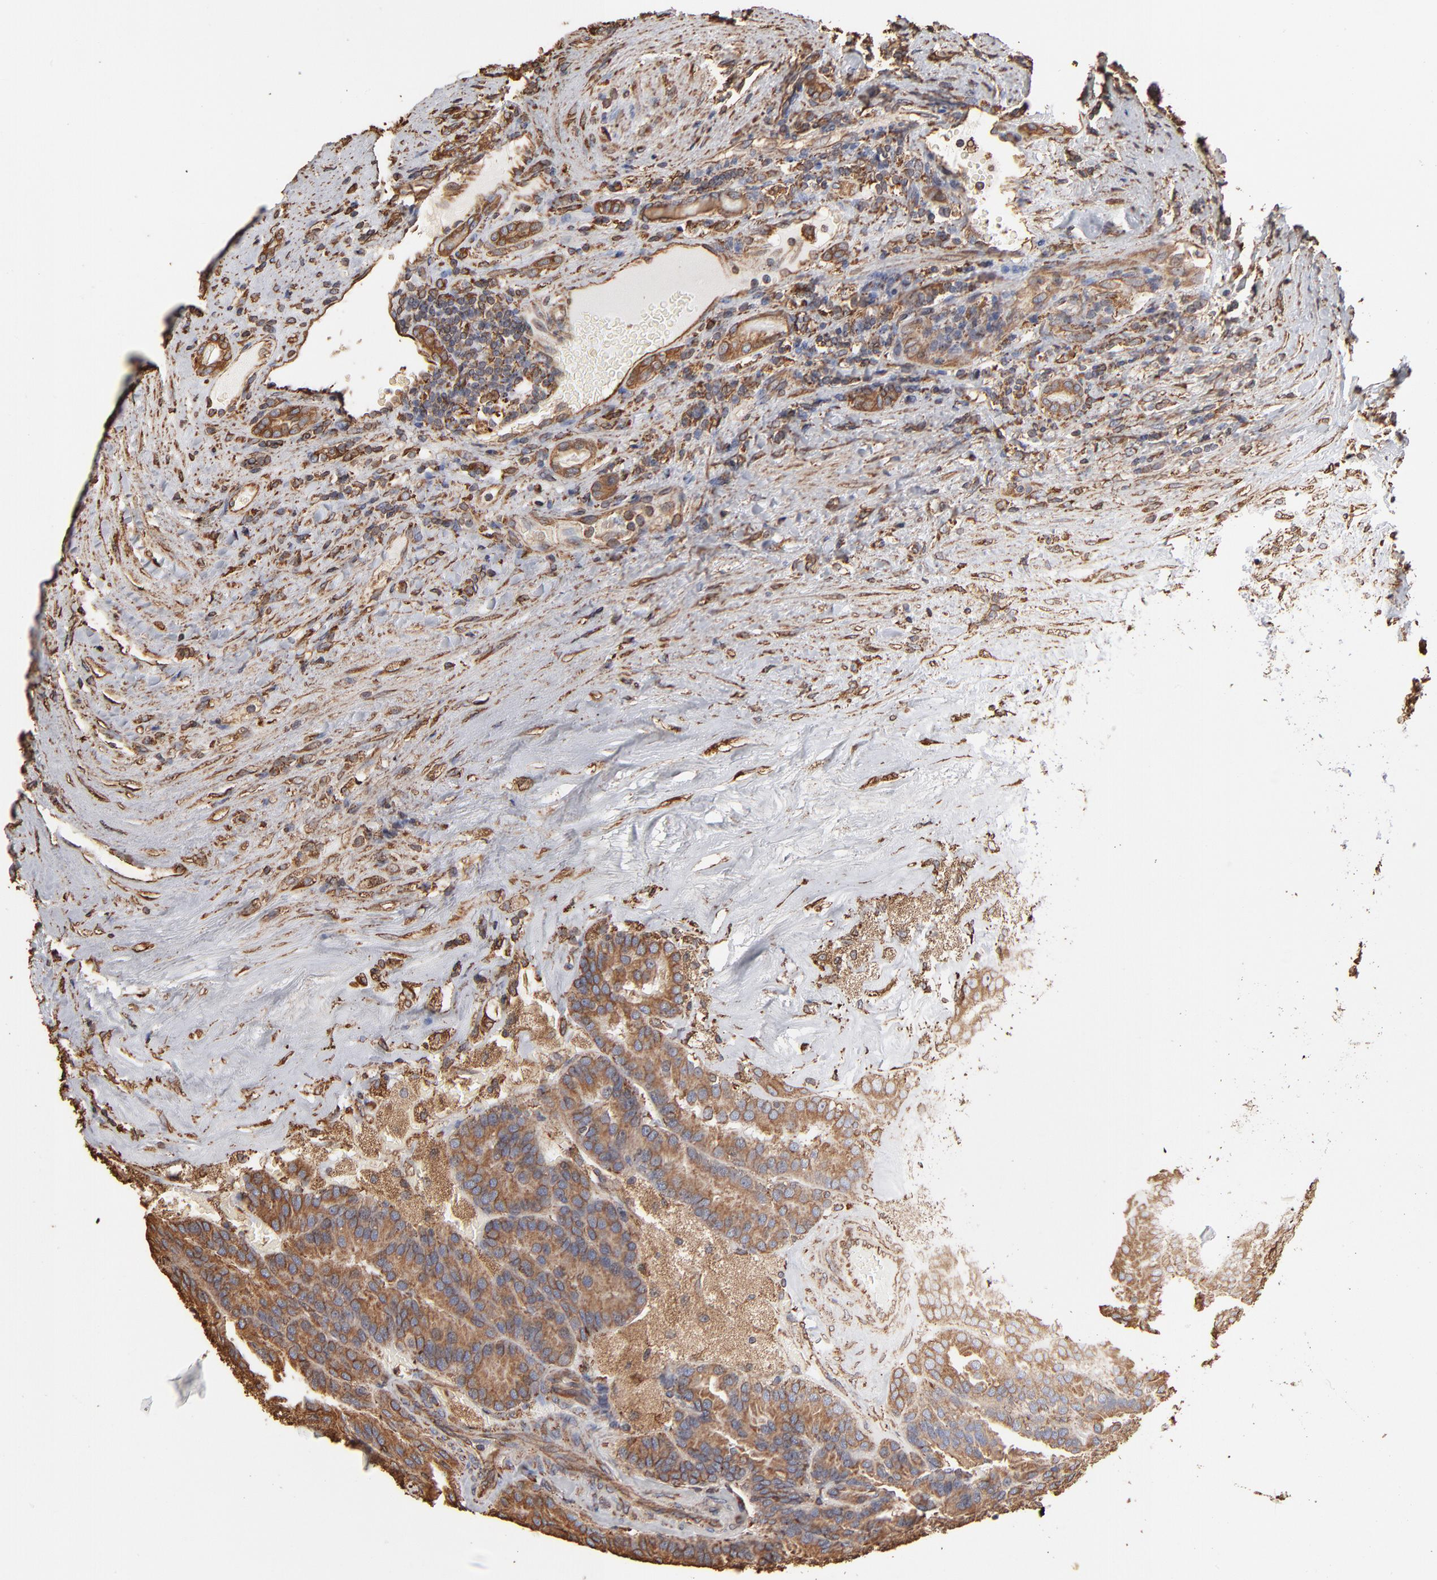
{"staining": {"intensity": "moderate", "quantity": ">75%", "location": "cytoplasmic/membranous"}, "tissue": "renal cancer", "cell_type": "Tumor cells", "image_type": "cancer", "snomed": [{"axis": "morphology", "description": "Adenocarcinoma, NOS"}, {"axis": "topography", "description": "Kidney"}], "caption": "Immunohistochemistry (DAB (3,3'-diaminobenzidine)) staining of adenocarcinoma (renal) reveals moderate cytoplasmic/membranous protein expression in approximately >75% of tumor cells.", "gene": "PDIA3", "patient": {"sex": "male", "age": 46}}